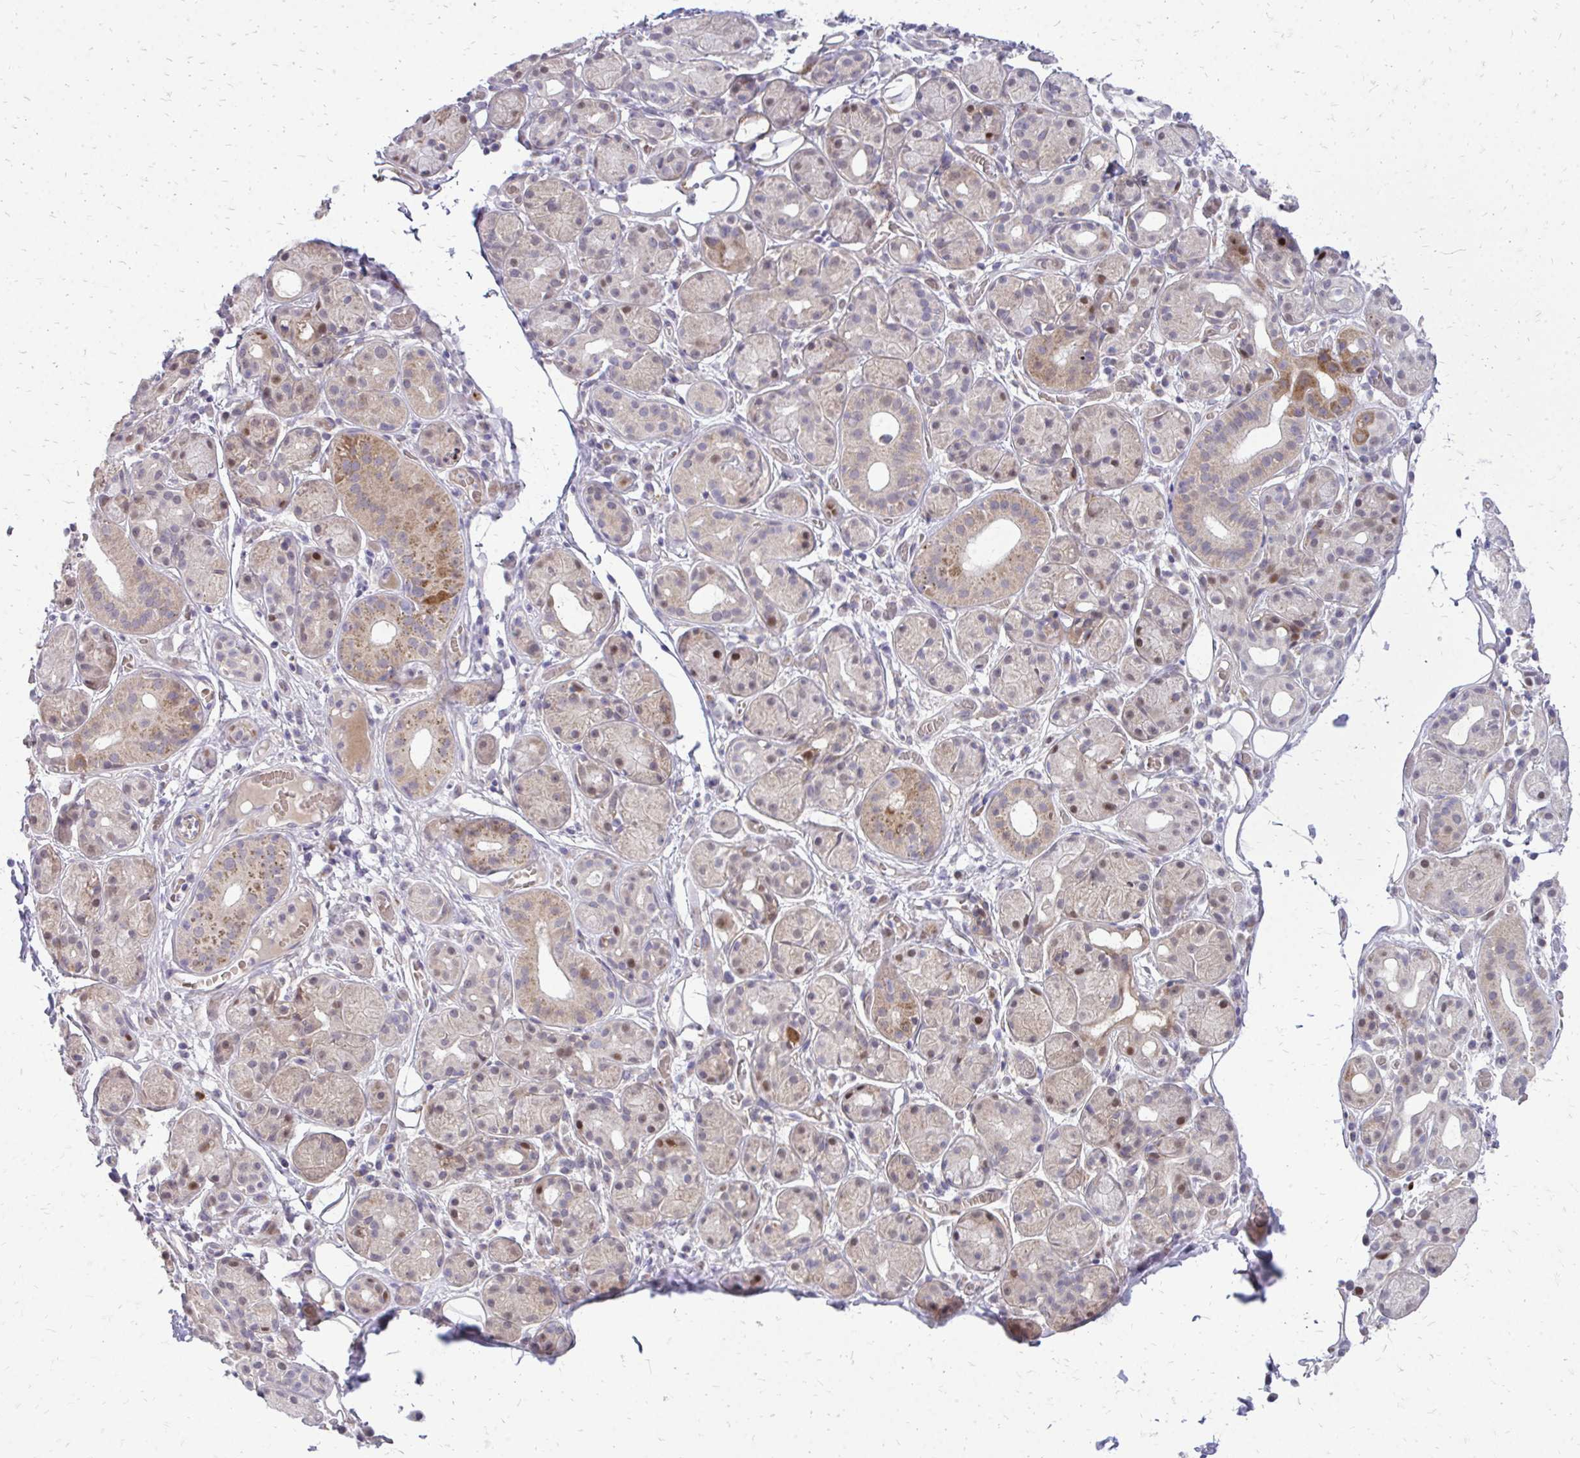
{"staining": {"intensity": "moderate", "quantity": "25%-75%", "location": "cytoplasmic/membranous,nuclear"}, "tissue": "salivary gland", "cell_type": "Glandular cells", "image_type": "normal", "snomed": [{"axis": "morphology", "description": "Normal tissue, NOS"}, {"axis": "topography", "description": "Salivary gland"}, {"axis": "topography", "description": "Peripheral nerve tissue"}], "caption": "Protein expression analysis of unremarkable salivary gland displays moderate cytoplasmic/membranous,nuclear expression in approximately 25%-75% of glandular cells.", "gene": "PPDPFL", "patient": {"sex": "male", "age": 71}}